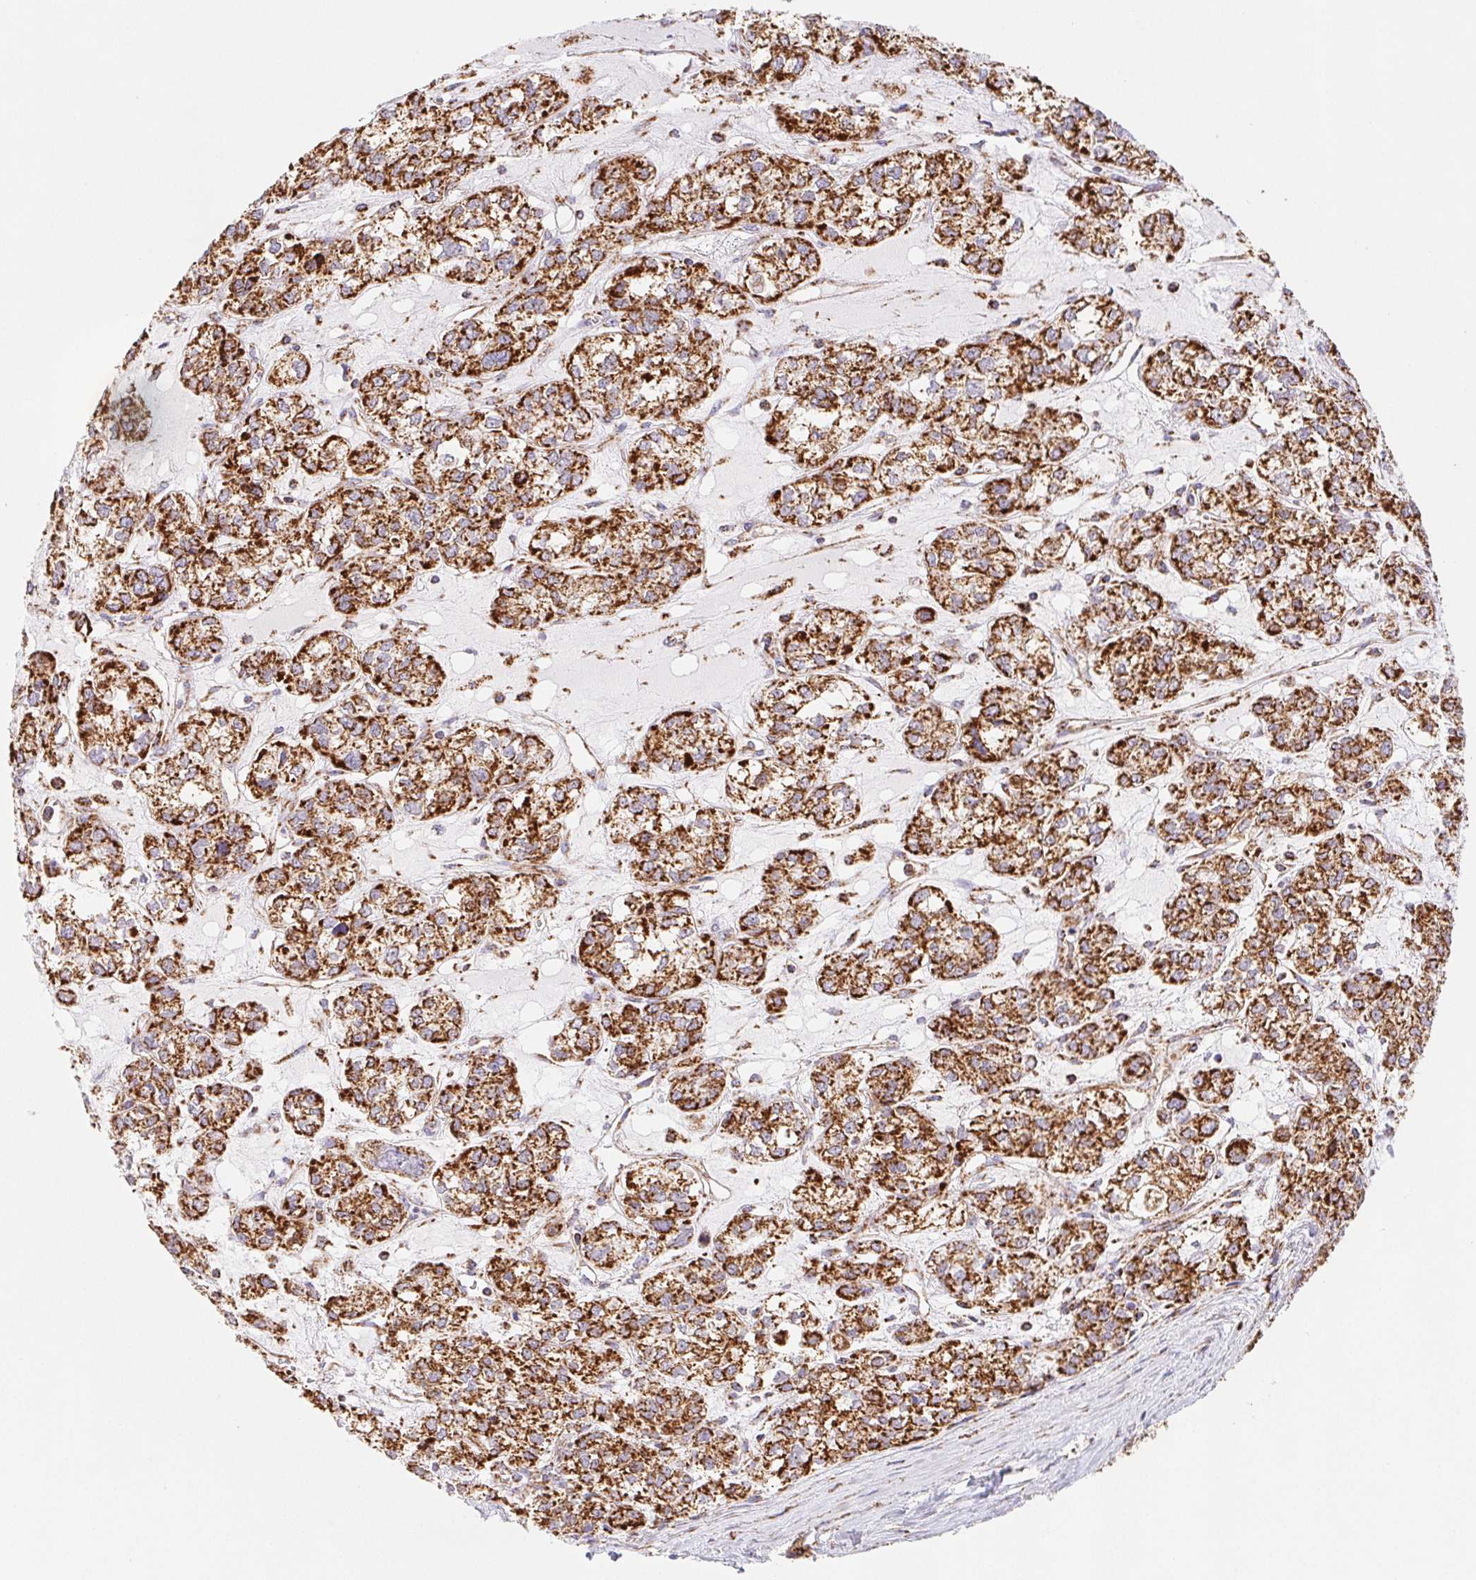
{"staining": {"intensity": "strong", "quantity": ">75%", "location": "cytoplasmic/membranous"}, "tissue": "ovarian cancer", "cell_type": "Tumor cells", "image_type": "cancer", "snomed": [{"axis": "morphology", "description": "Carcinoma, endometroid"}, {"axis": "topography", "description": "Ovary"}], "caption": "Immunohistochemical staining of human ovarian endometroid carcinoma displays strong cytoplasmic/membranous protein positivity in approximately >75% of tumor cells. Immunohistochemistry stains the protein of interest in brown and the nuclei are stained blue.", "gene": "NIPSNAP2", "patient": {"sex": "female", "age": 64}}